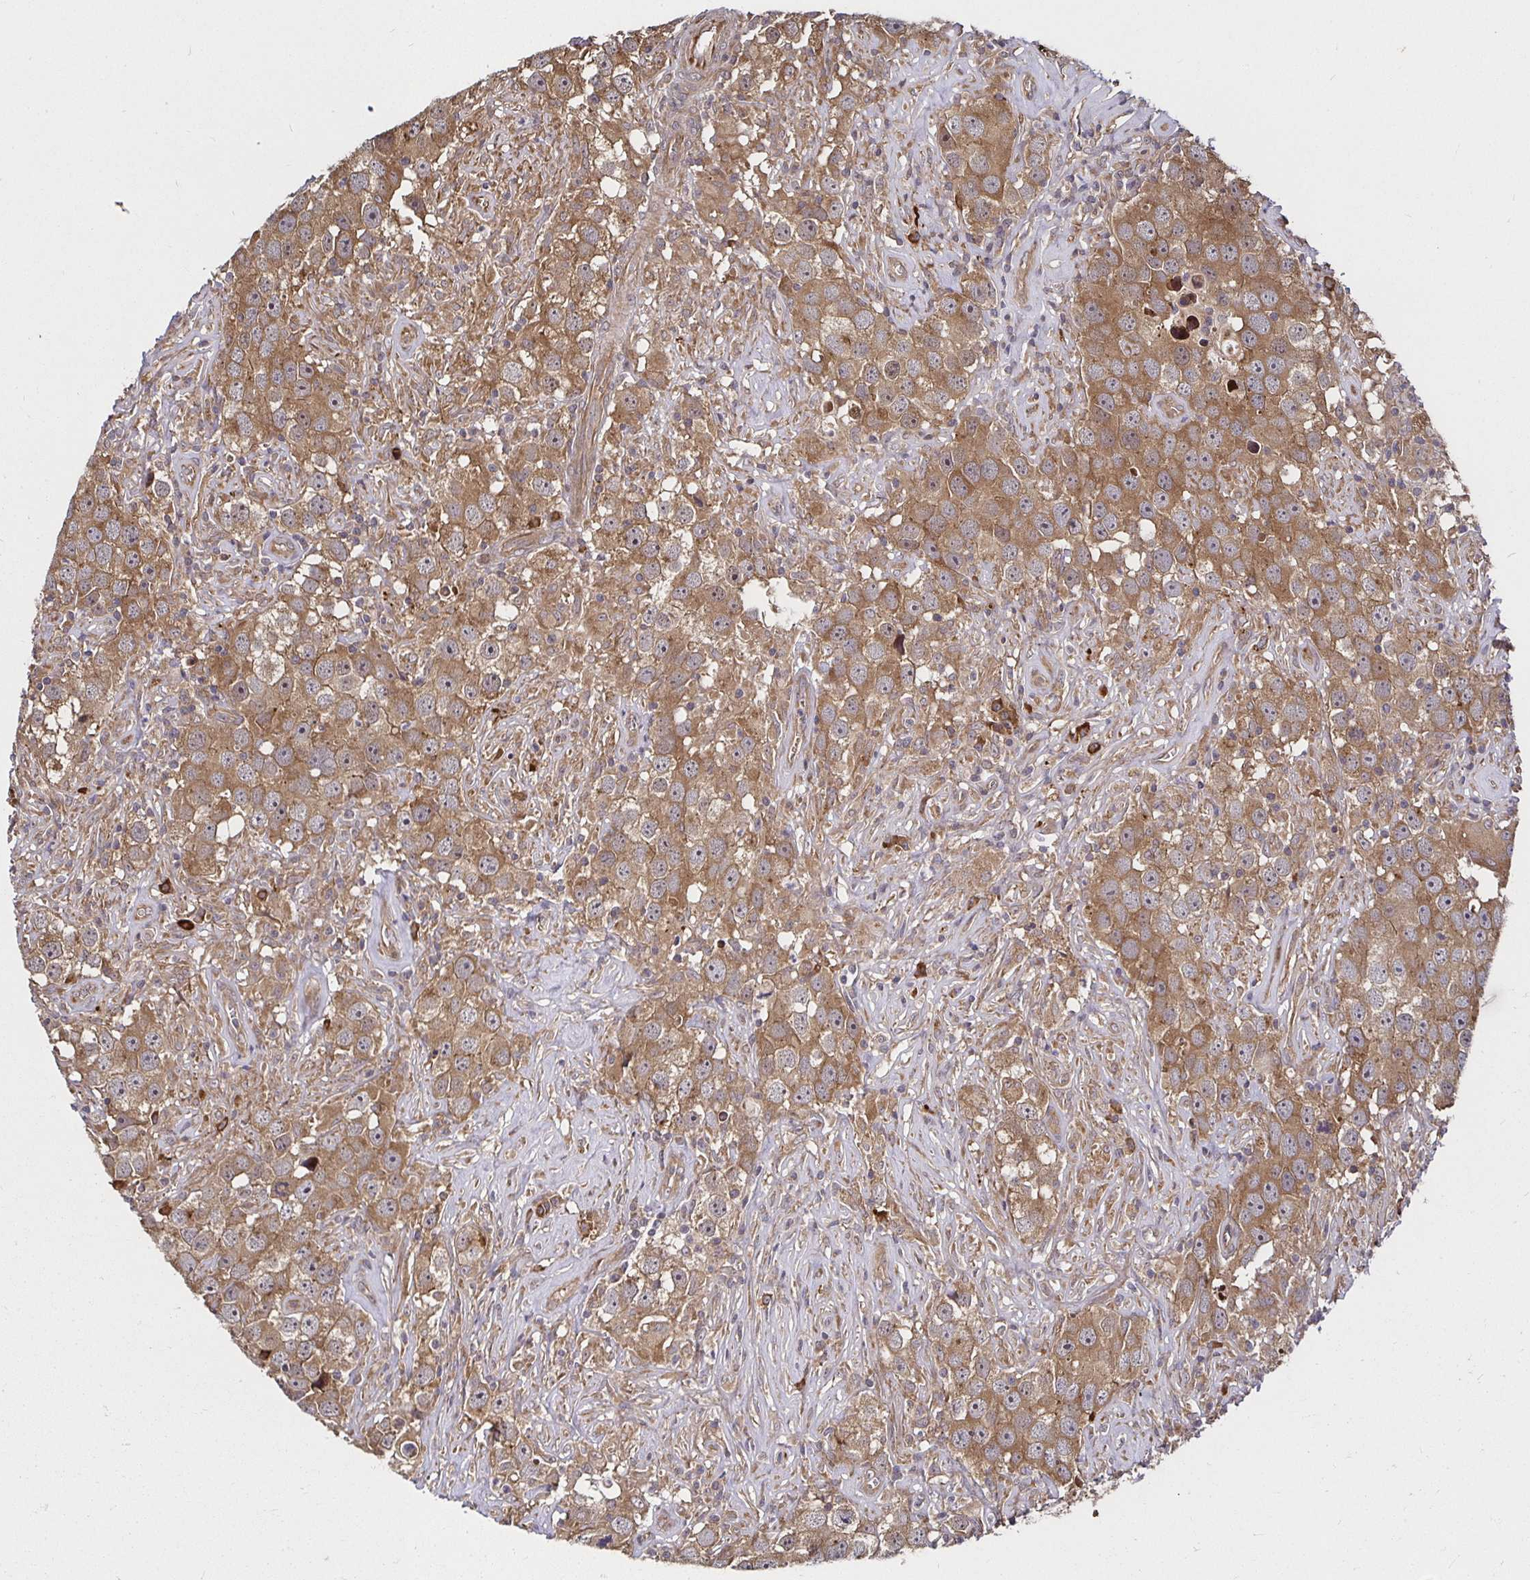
{"staining": {"intensity": "moderate", "quantity": ">75%", "location": "cytoplasmic/membranous,nuclear"}, "tissue": "testis cancer", "cell_type": "Tumor cells", "image_type": "cancer", "snomed": [{"axis": "morphology", "description": "Seminoma, NOS"}, {"axis": "topography", "description": "Testis"}], "caption": "Immunohistochemistry (IHC) histopathology image of neoplastic tissue: human testis cancer (seminoma) stained using immunohistochemistry shows medium levels of moderate protein expression localized specifically in the cytoplasmic/membranous and nuclear of tumor cells, appearing as a cytoplasmic/membranous and nuclear brown color.", "gene": "MLST8", "patient": {"sex": "male", "age": 49}}